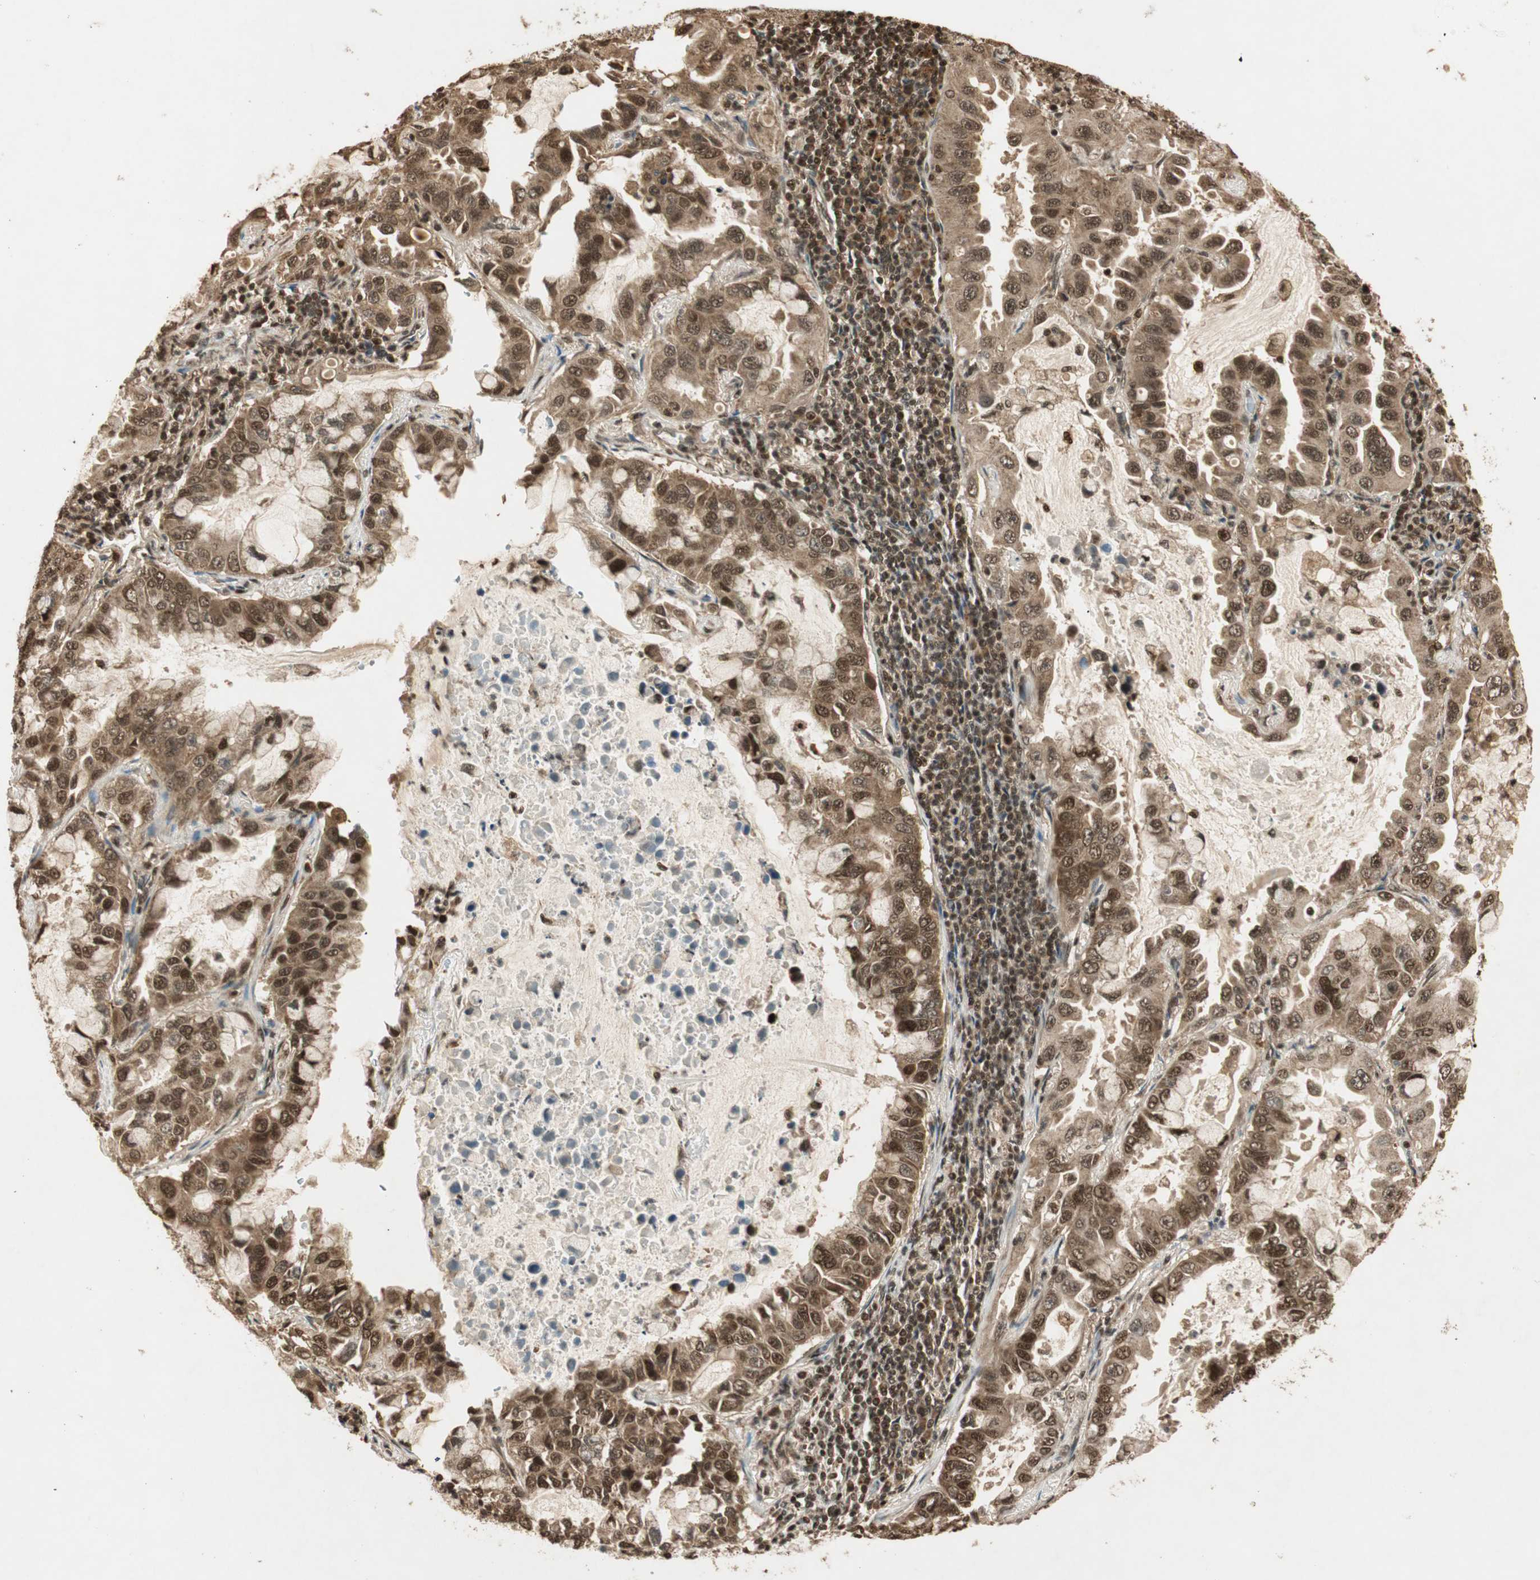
{"staining": {"intensity": "strong", "quantity": ">75%", "location": "cytoplasmic/membranous,nuclear"}, "tissue": "lung cancer", "cell_type": "Tumor cells", "image_type": "cancer", "snomed": [{"axis": "morphology", "description": "Adenocarcinoma, NOS"}, {"axis": "topography", "description": "Lung"}], "caption": "Human adenocarcinoma (lung) stained for a protein (brown) reveals strong cytoplasmic/membranous and nuclear positive staining in approximately >75% of tumor cells.", "gene": "RPA3", "patient": {"sex": "male", "age": 64}}